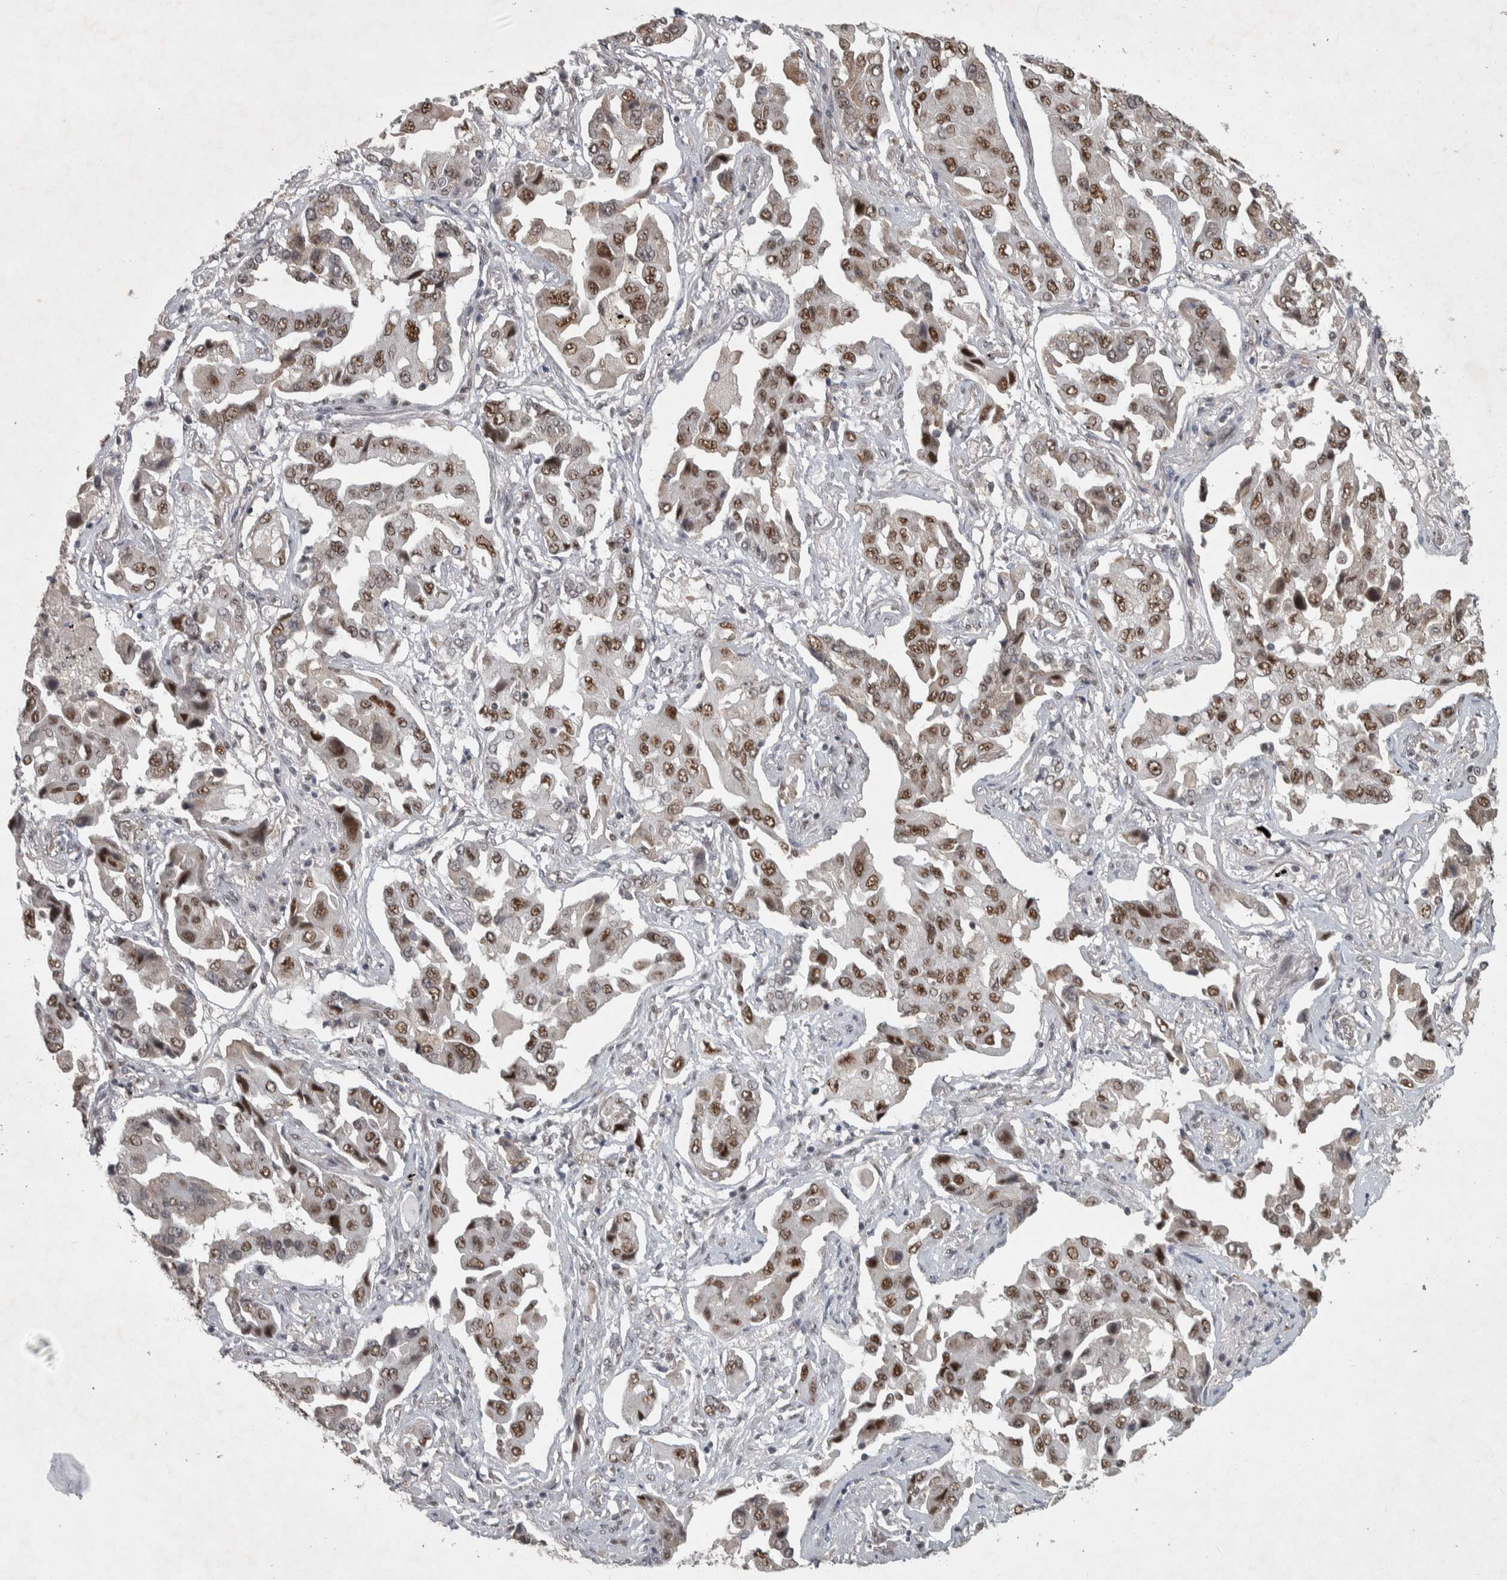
{"staining": {"intensity": "moderate", "quantity": ">75%", "location": "nuclear"}, "tissue": "lung cancer", "cell_type": "Tumor cells", "image_type": "cancer", "snomed": [{"axis": "morphology", "description": "Adenocarcinoma, NOS"}, {"axis": "topography", "description": "Lung"}], "caption": "Protein staining exhibits moderate nuclear positivity in about >75% of tumor cells in lung cancer (adenocarcinoma).", "gene": "DDX42", "patient": {"sex": "female", "age": 65}}